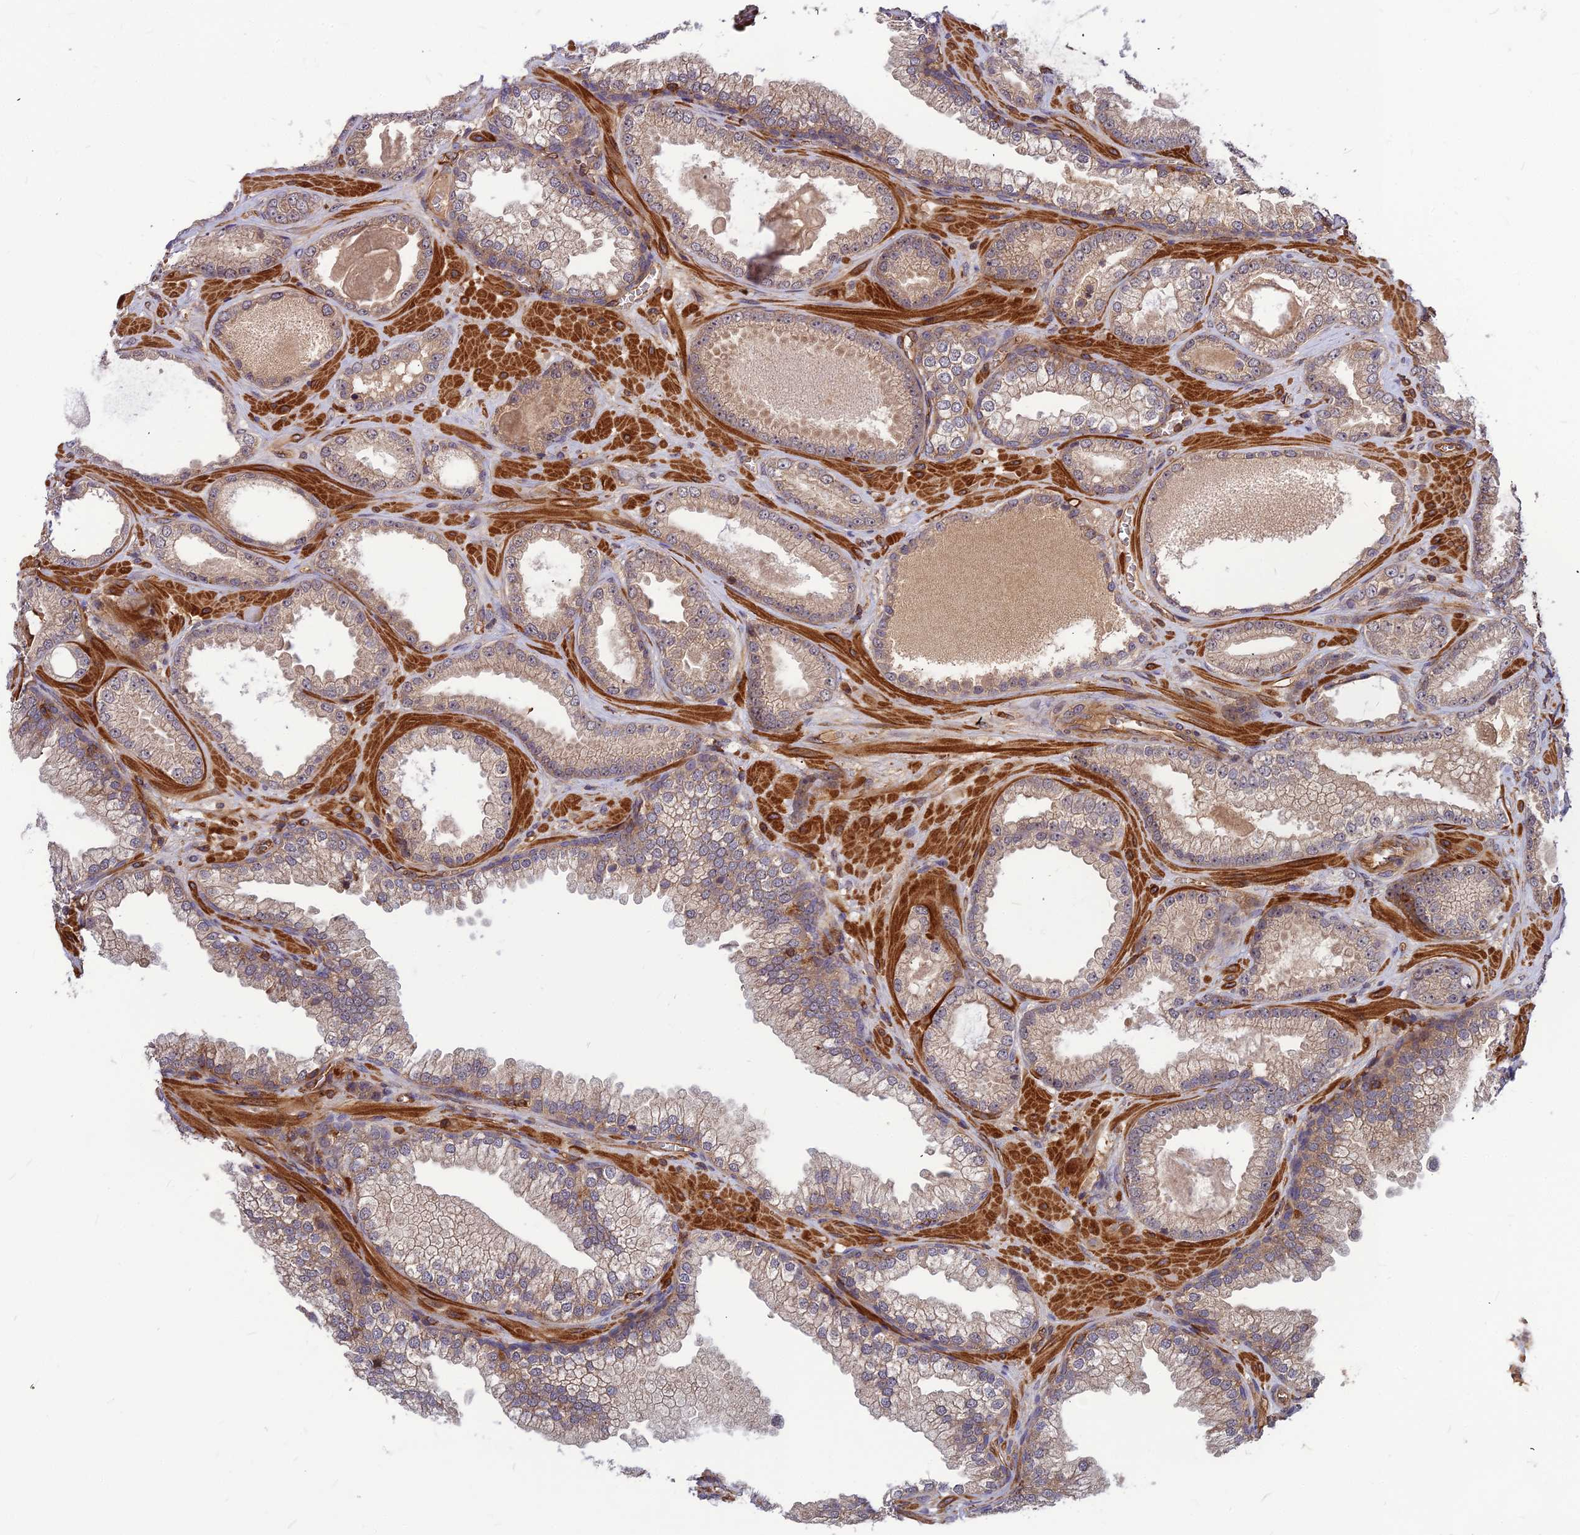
{"staining": {"intensity": "weak", "quantity": "25%-75%", "location": "cytoplasmic/membranous"}, "tissue": "prostate cancer", "cell_type": "Tumor cells", "image_type": "cancer", "snomed": [{"axis": "morphology", "description": "Adenocarcinoma, Low grade"}, {"axis": "topography", "description": "Prostate"}], "caption": "A low amount of weak cytoplasmic/membranous positivity is identified in about 25%-75% of tumor cells in prostate adenocarcinoma (low-grade) tissue.", "gene": "ZNF467", "patient": {"sex": "male", "age": 57}}